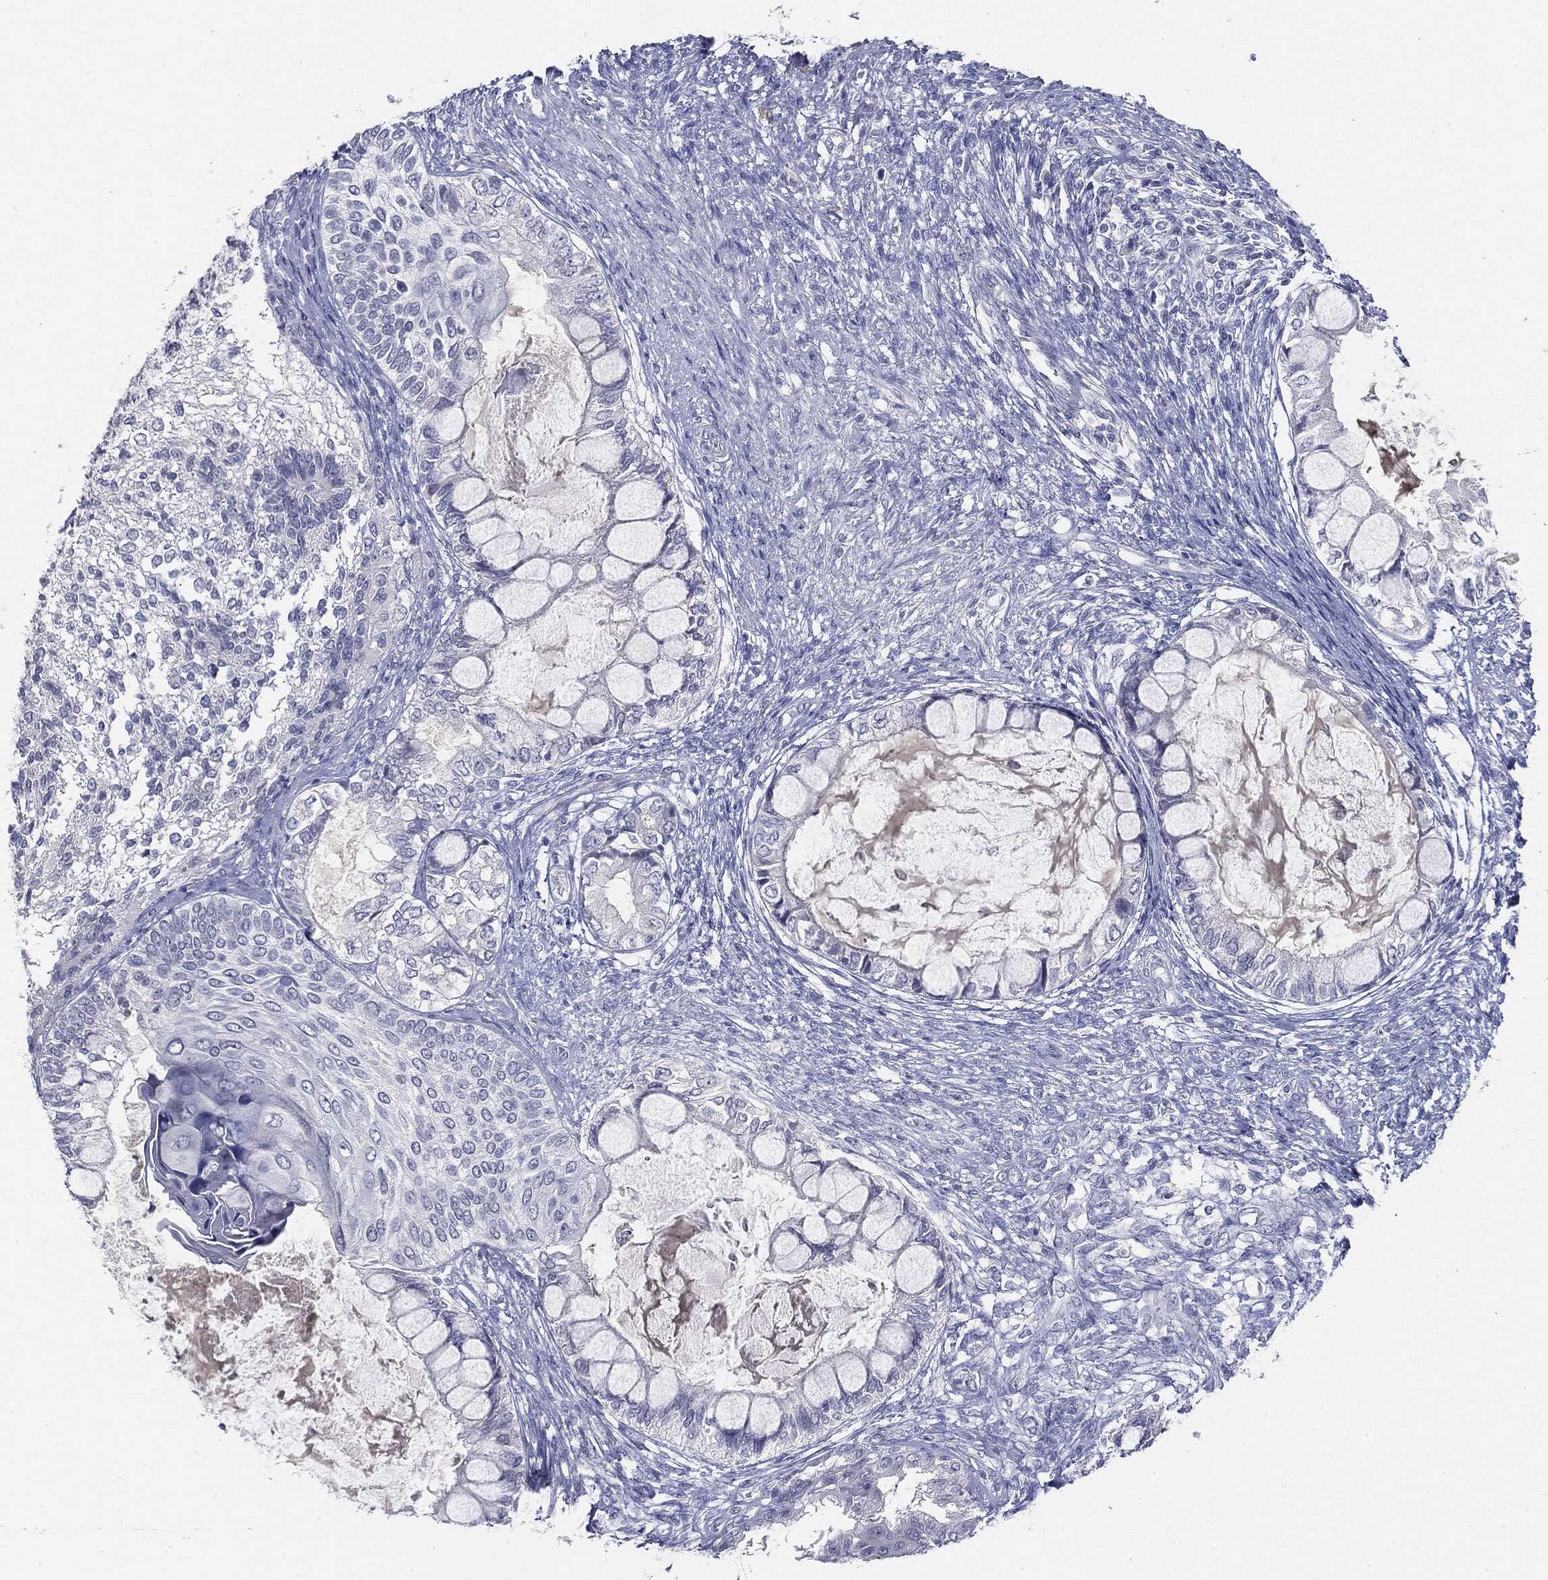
{"staining": {"intensity": "negative", "quantity": "none", "location": "none"}, "tissue": "testis cancer", "cell_type": "Tumor cells", "image_type": "cancer", "snomed": [{"axis": "morphology", "description": "Seminoma, NOS"}, {"axis": "morphology", "description": "Carcinoma, Embryonal, NOS"}, {"axis": "topography", "description": "Testis"}], "caption": "Testis seminoma was stained to show a protein in brown. There is no significant staining in tumor cells.", "gene": "CGB1", "patient": {"sex": "male", "age": 41}}